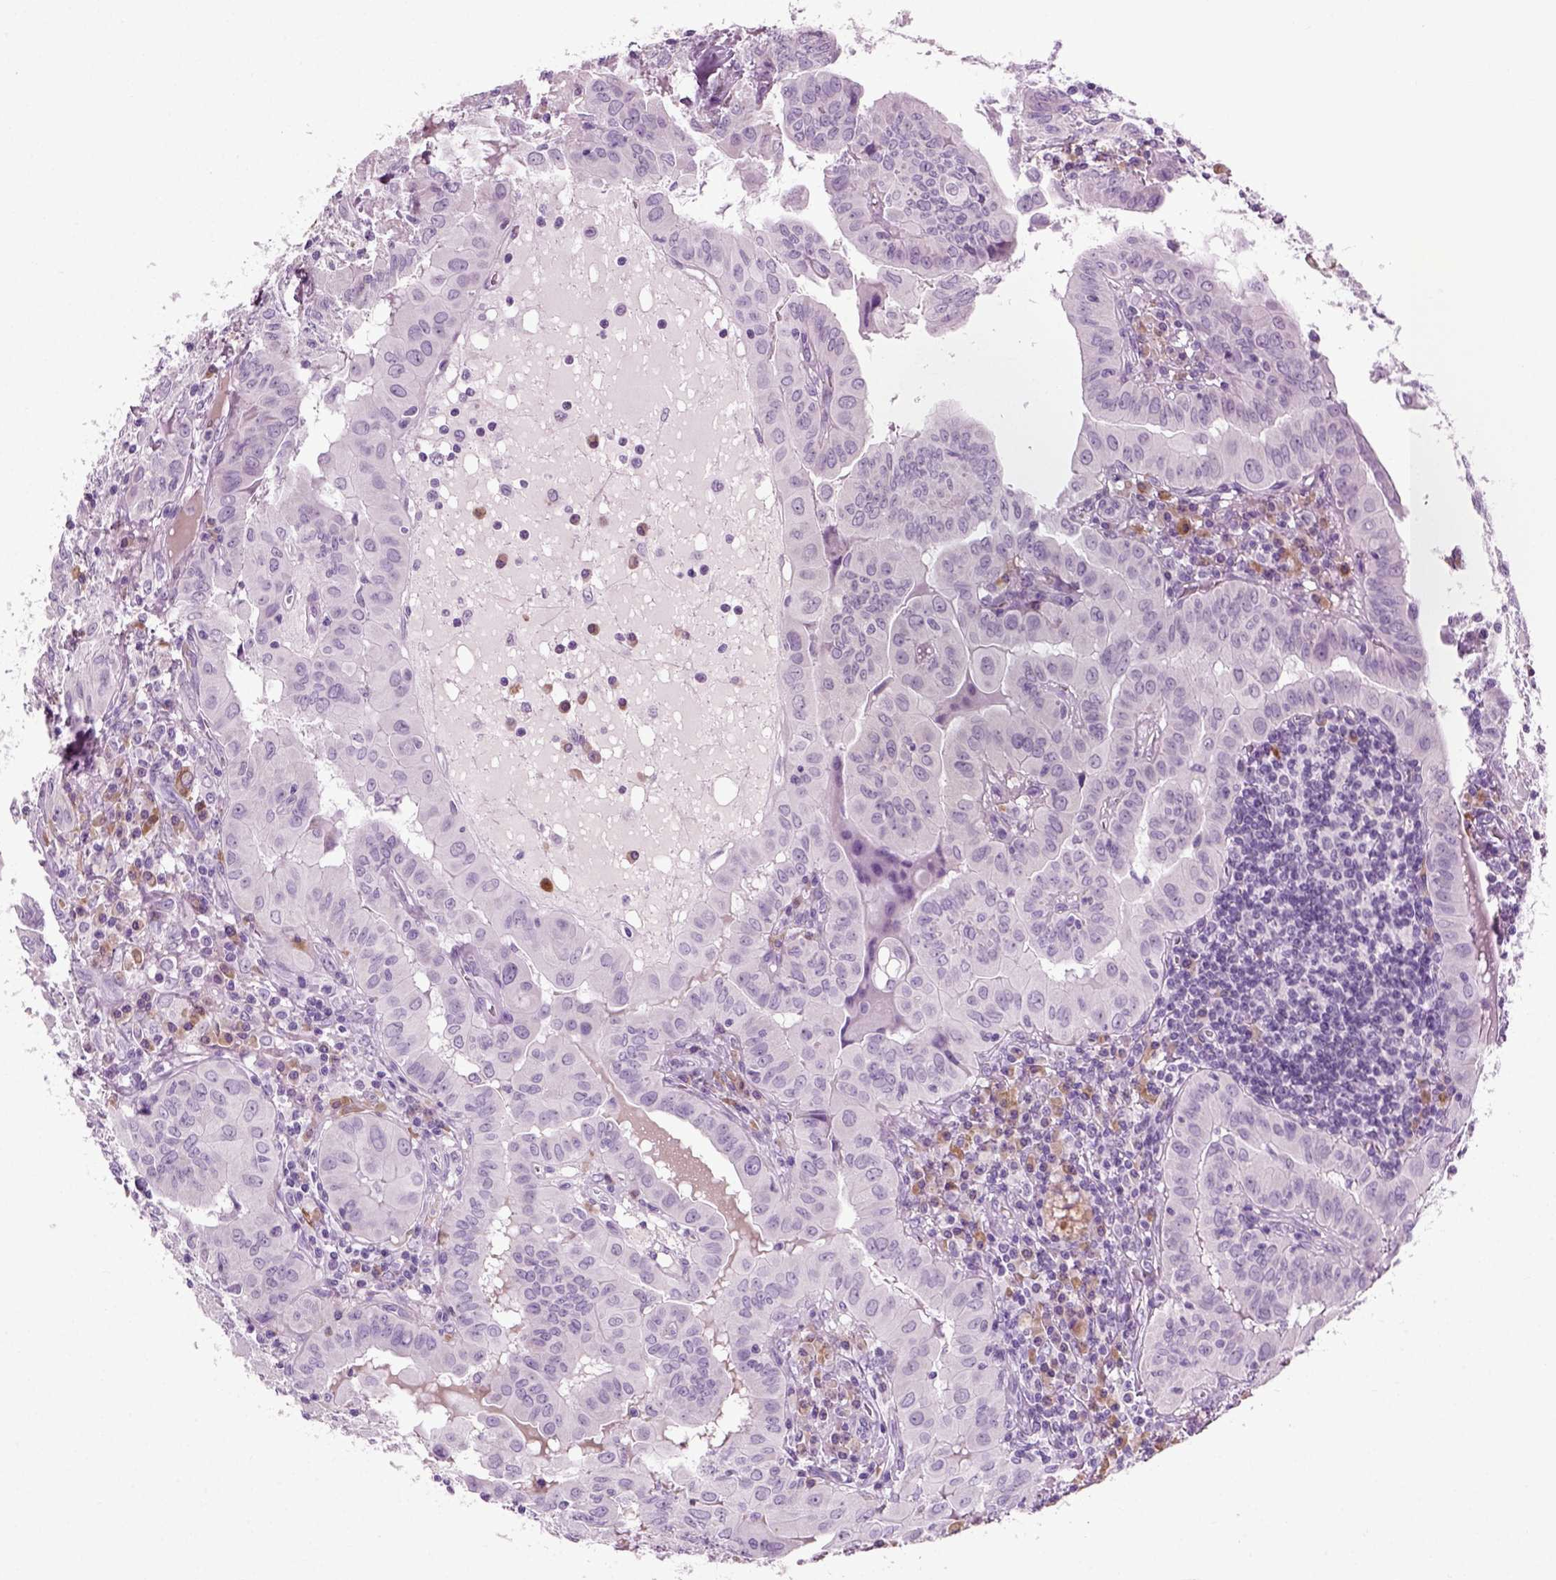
{"staining": {"intensity": "negative", "quantity": "none", "location": "none"}, "tissue": "thyroid cancer", "cell_type": "Tumor cells", "image_type": "cancer", "snomed": [{"axis": "morphology", "description": "Papillary adenocarcinoma, NOS"}, {"axis": "topography", "description": "Thyroid gland"}], "caption": "The image displays no staining of tumor cells in papillary adenocarcinoma (thyroid).", "gene": "PRLH", "patient": {"sex": "female", "age": 37}}